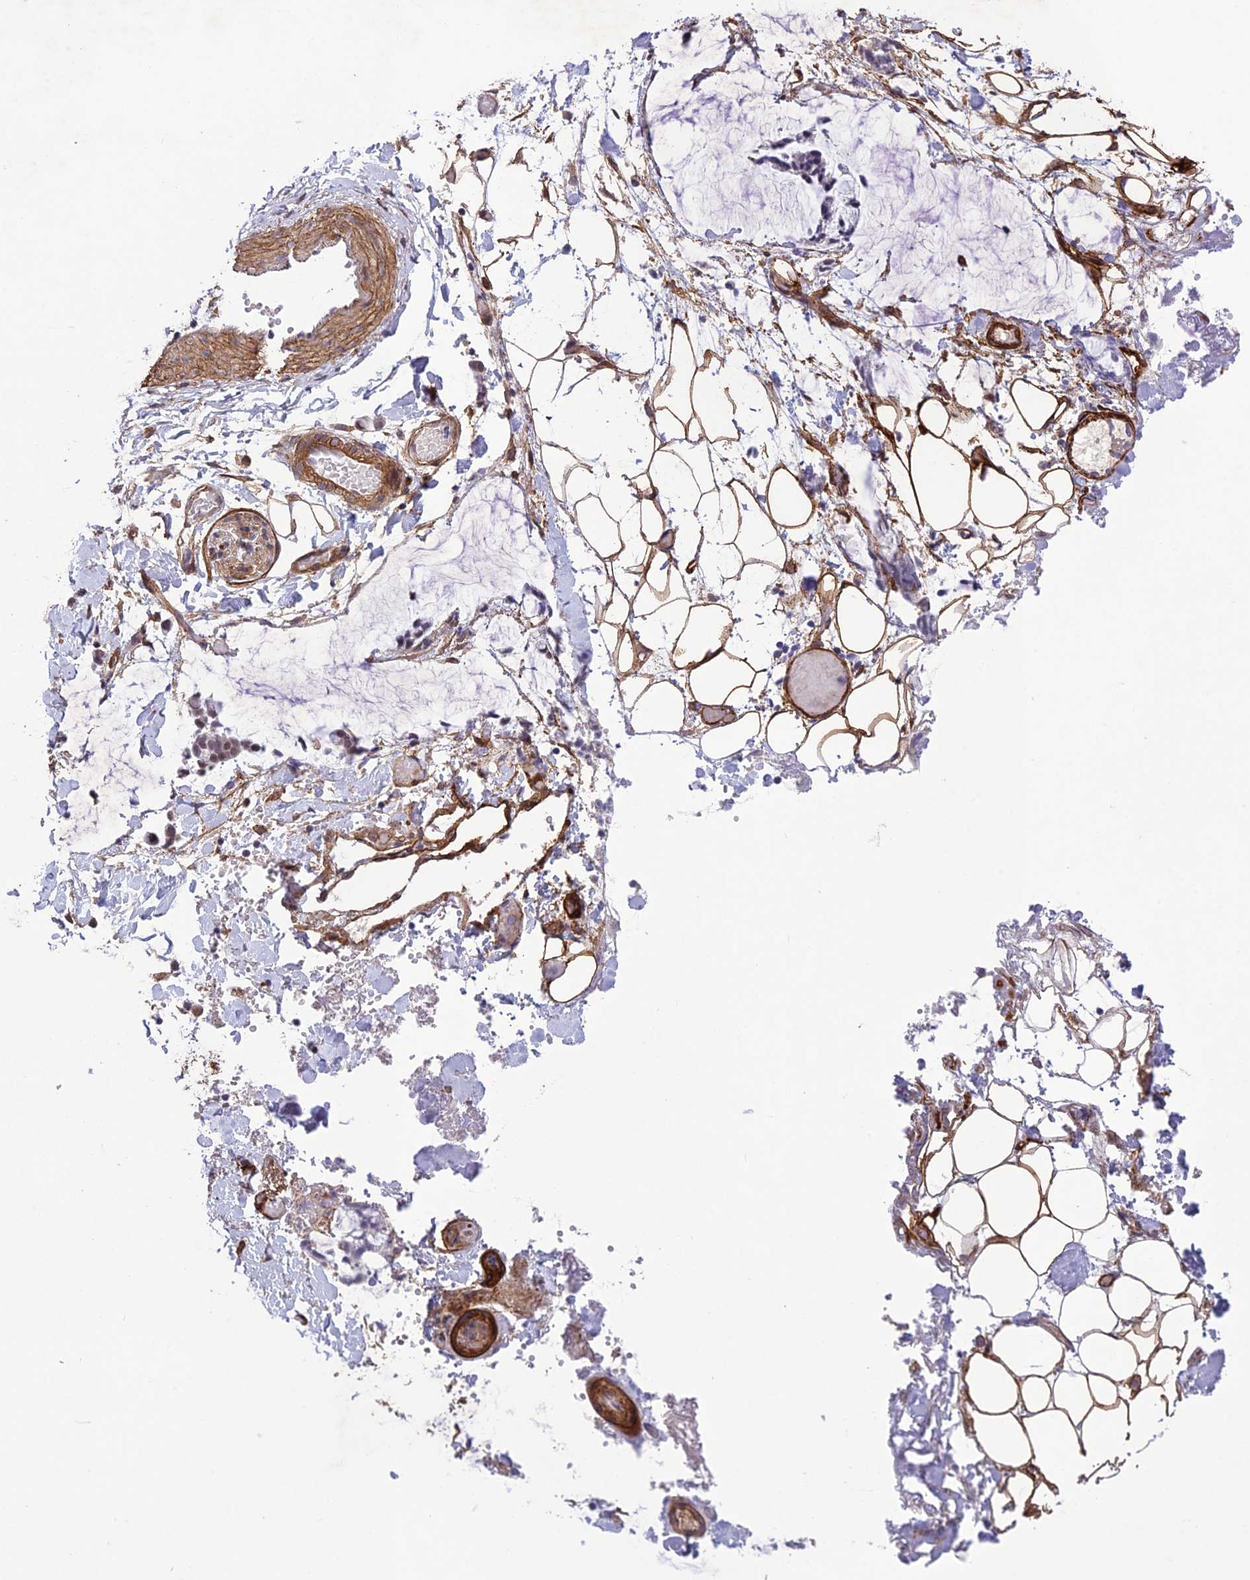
{"staining": {"intensity": "moderate", "quantity": ">75%", "location": "cytoplasmic/membranous"}, "tissue": "adipose tissue", "cell_type": "Adipocytes", "image_type": "normal", "snomed": [{"axis": "morphology", "description": "Normal tissue, NOS"}, {"axis": "morphology", "description": "Adenocarcinoma, NOS"}, {"axis": "topography", "description": "Smooth muscle"}, {"axis": "topography", "description": "Colon"}], "caption": "This is an image of IHC staining of benign adipose tissue, which shows moderate staining in the cytoplasmic/membranous of adipocytes.", "gene": "TNS1", "patient": {"sex": "male", "age": 14}}